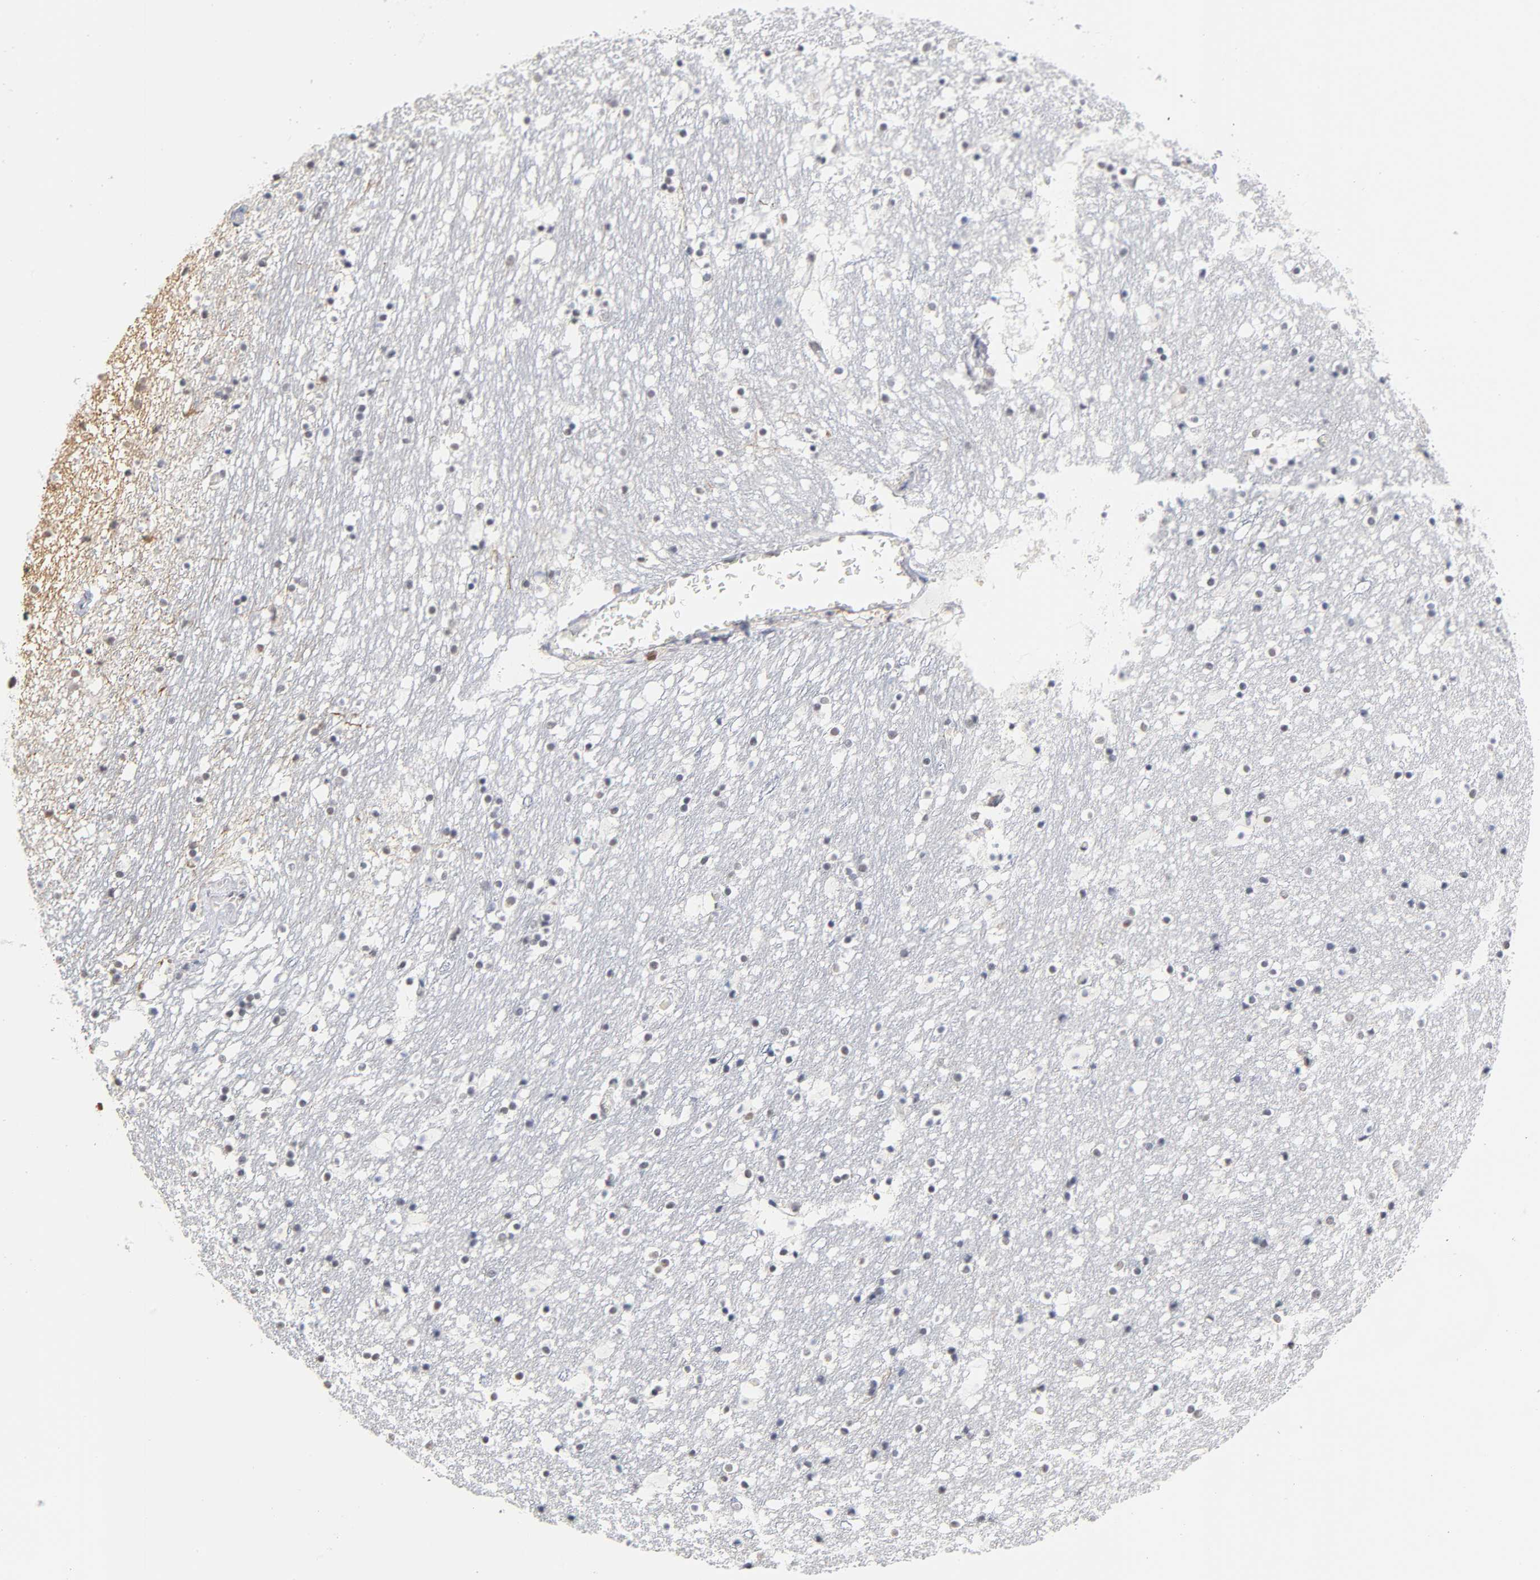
{"staining": {"intensity": "weak", "quantity": "<25%", "location": "cytoplasmic/membranous,nuclear"}, "tissue": "caudate", "cell_type": "Glial cells", "image_type": "normal", "snomed": [{"axis": "morphology", "description": "Normal tissue, NOS"}, {"axis": "topography", "description": "Lateral ventricle wall"}], "caption": "Immunohistochemistry of benign human caudate displays no staining in glial cells. Nuclei are stained in blue.", "gene": "CRABP2", "patient": {"sex": "male", "age": 45}}